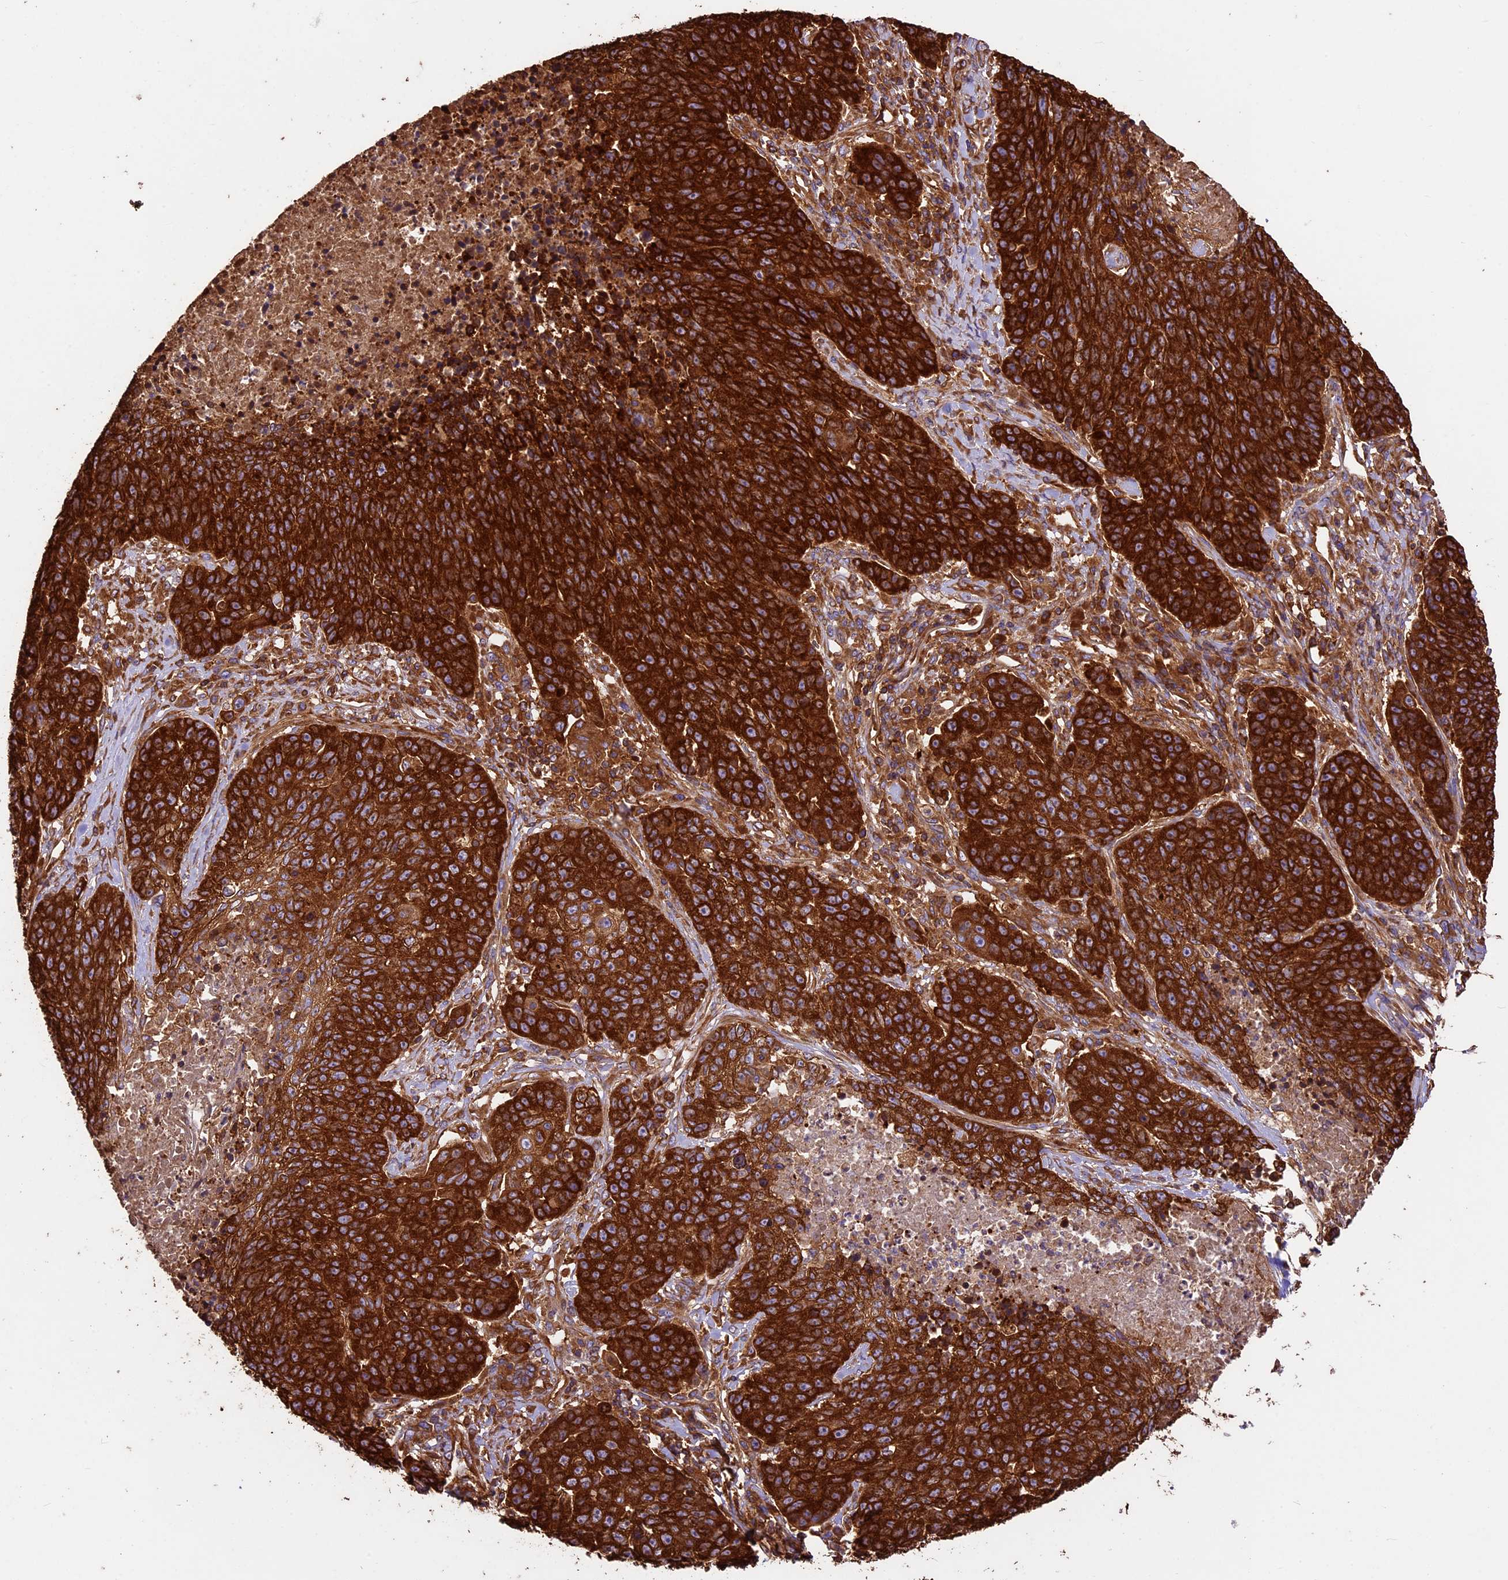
{"staining": {"intensity": "strong", "quantity": ">75%", "location": "cytoplasmic/membranous"}, "tissue": "lung cancer", "cell_type": "Tumor cells", "image_type": "cancer", "snomed": [{"axis": "morphology", "description": "Normal tissue, NOS"}, {"axis": "morphology", "description": "Squamous cell carcinoma, NOS"}, {"axis": "topography", "description": "Lymph node"}, {"axis": "topography", "description": "Lung"}], "caption": "The image shows immunohistochemical staining of lung cancer (squamous cell carcinoma). There is strong cytoplasmic/membranous positivity is seen in approximately >75% of tumor cells. The protein is shown in brown color, while the nuclei are stained blue.", "gene": "KARS1", "patient": {"sex": "male", "age": 66}}